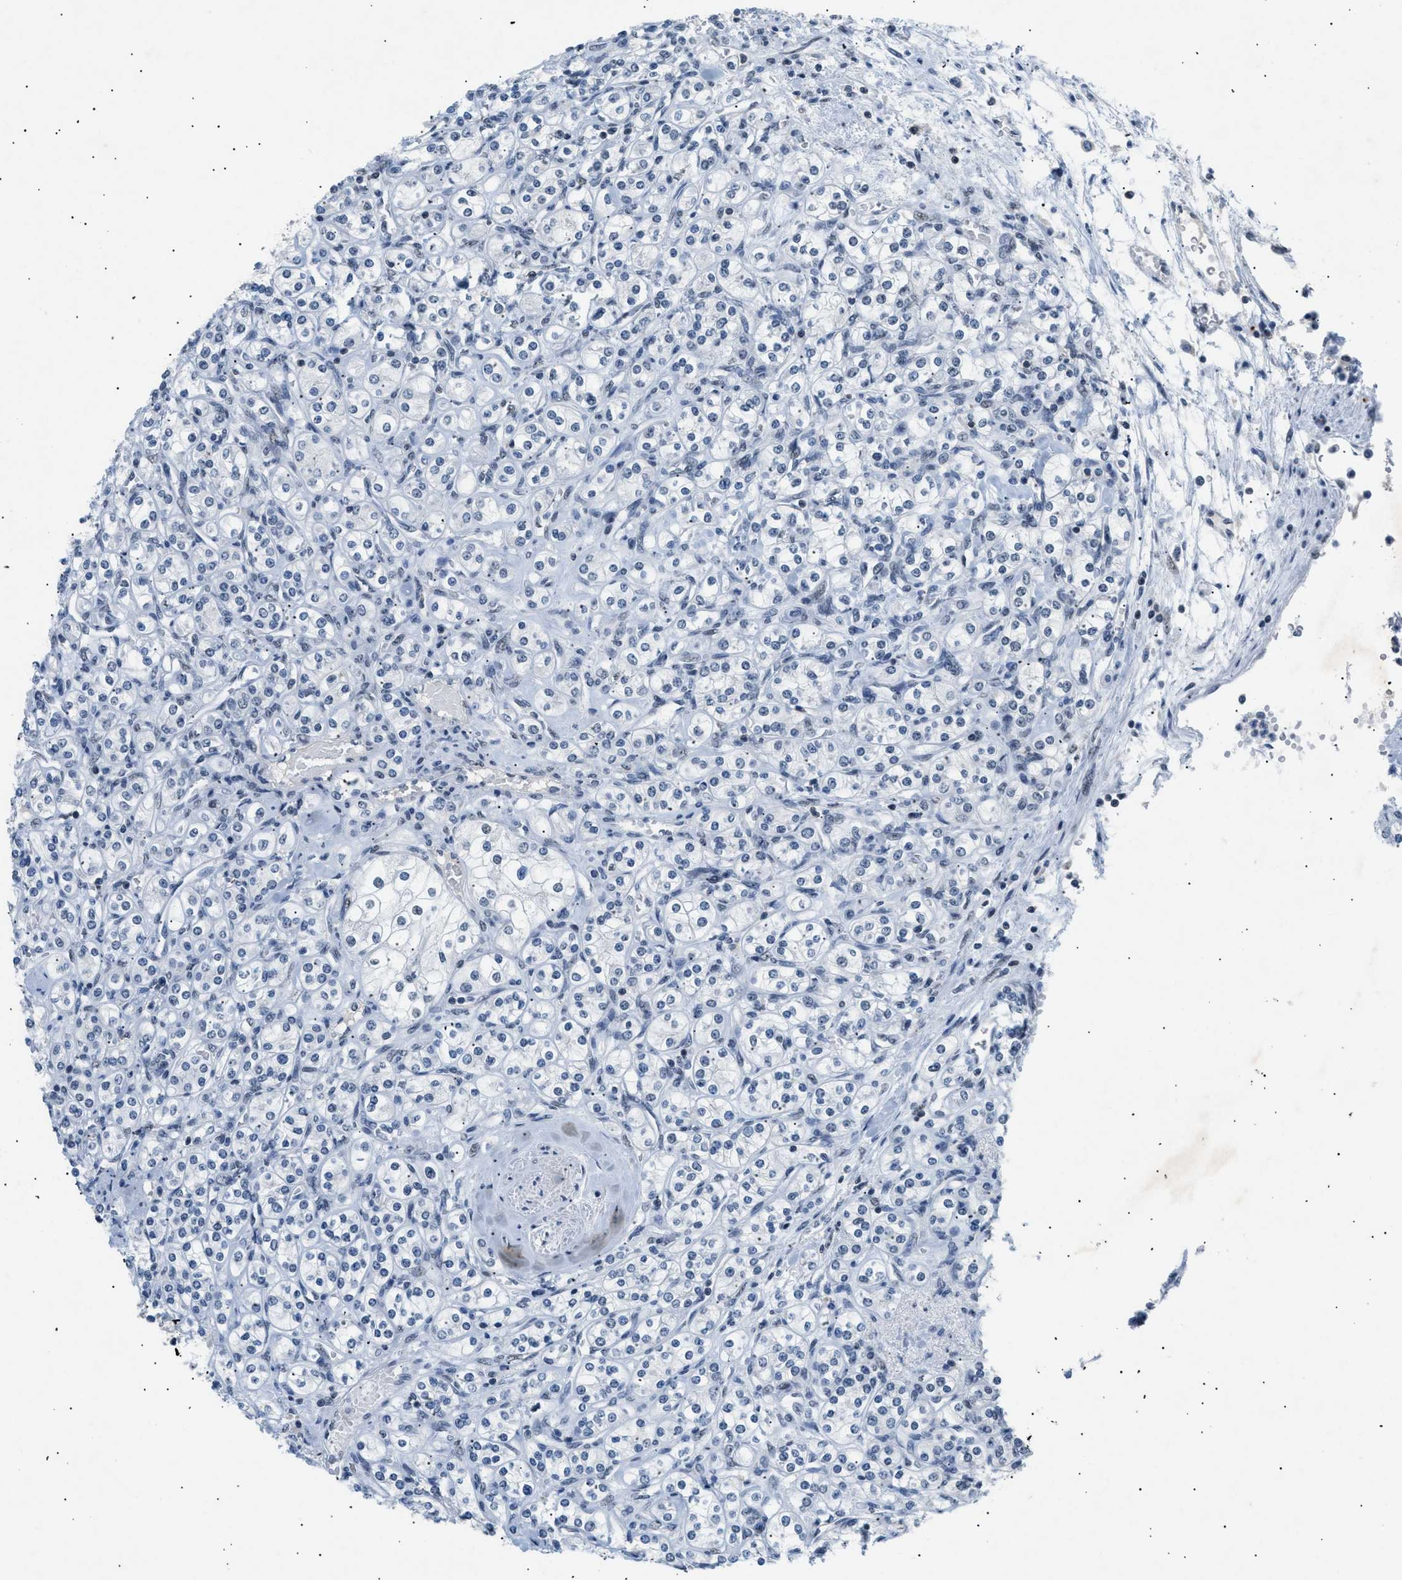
{"staining": {"intensity": "negative", "quantity": "none", "location": "none"}, "tissue": "renal cancer", "cell_type": "Tumor cells", "image_type": "cancer", "snomed": [{"axis": "morphology", "description": "Adenocarcinoma, NOS"}, {"axis": "topography", "description": "Kidney"}], "caption": "The immunohistochemistry histopathology image has no significant expression in tumor cells of adenocarcinoma (renal) tissue.", "gene": "KCNC3", "patient": {"sex": "male", "age": 77}}